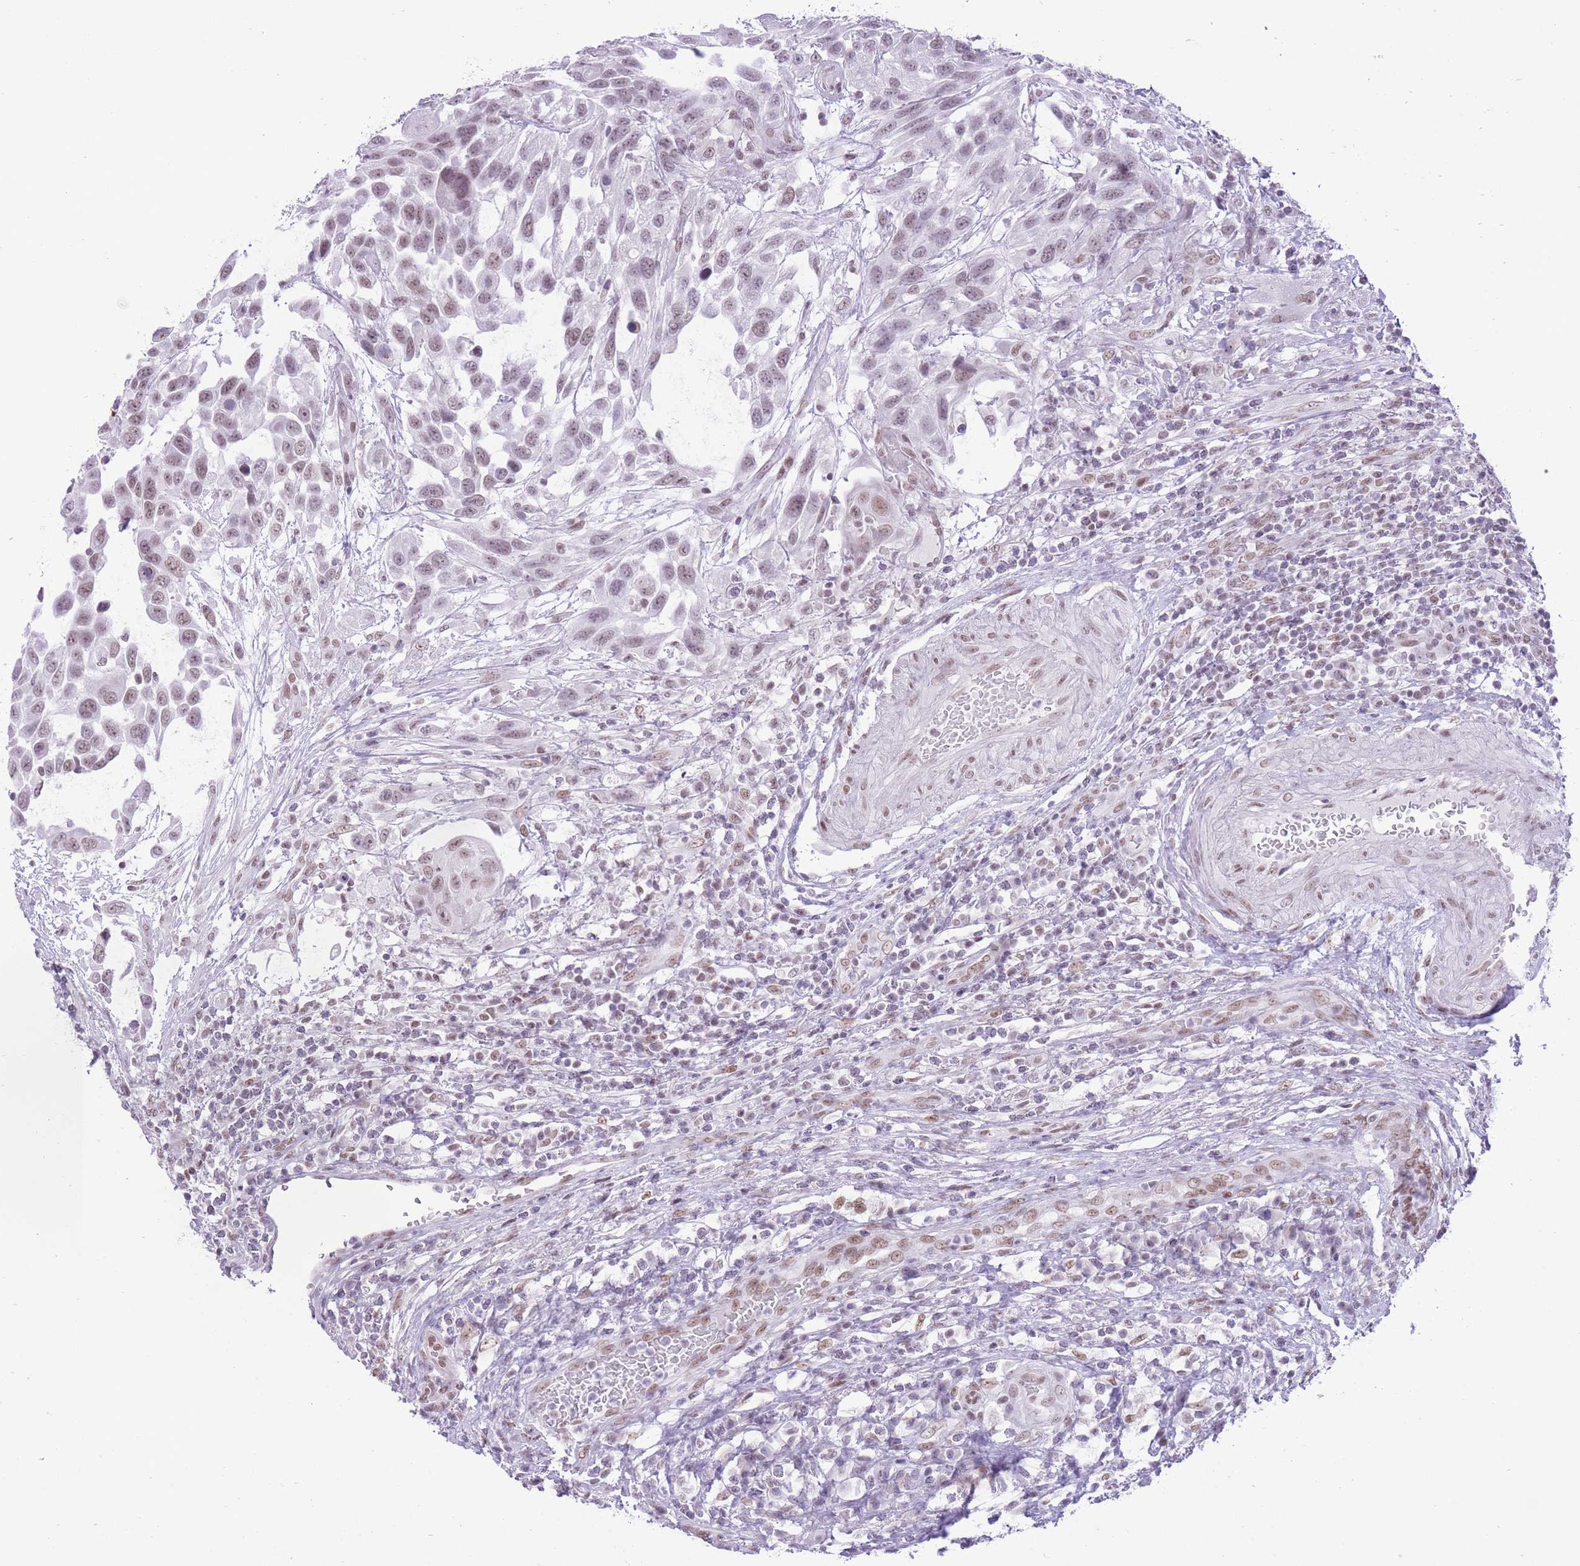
{"staining": {"intensity": "moderate", "quantity": ">75%", "location": "nuclear"}, "tissue": "urothelial cancer", "cell_type": "Tumor cells", "image_type": "cancer", "snomed": [{"axis": "morphology", "description": "Urothelial carcinoma, High grade"}, {"axis": "topography", "description": "Urinary bladder"}], "caption": "A medium amount of moderate nuclear positivity is appreciated in approximately >75% of tumor cells in urothelial carcinoma (high-grade) tissue. The staining was performed using DAB, with brown indicating positive protein expression. Nuclei are stained blue with hematoxylin.", "gene": "ZBED5", "patient": {"sex": "female", "age": 70}}